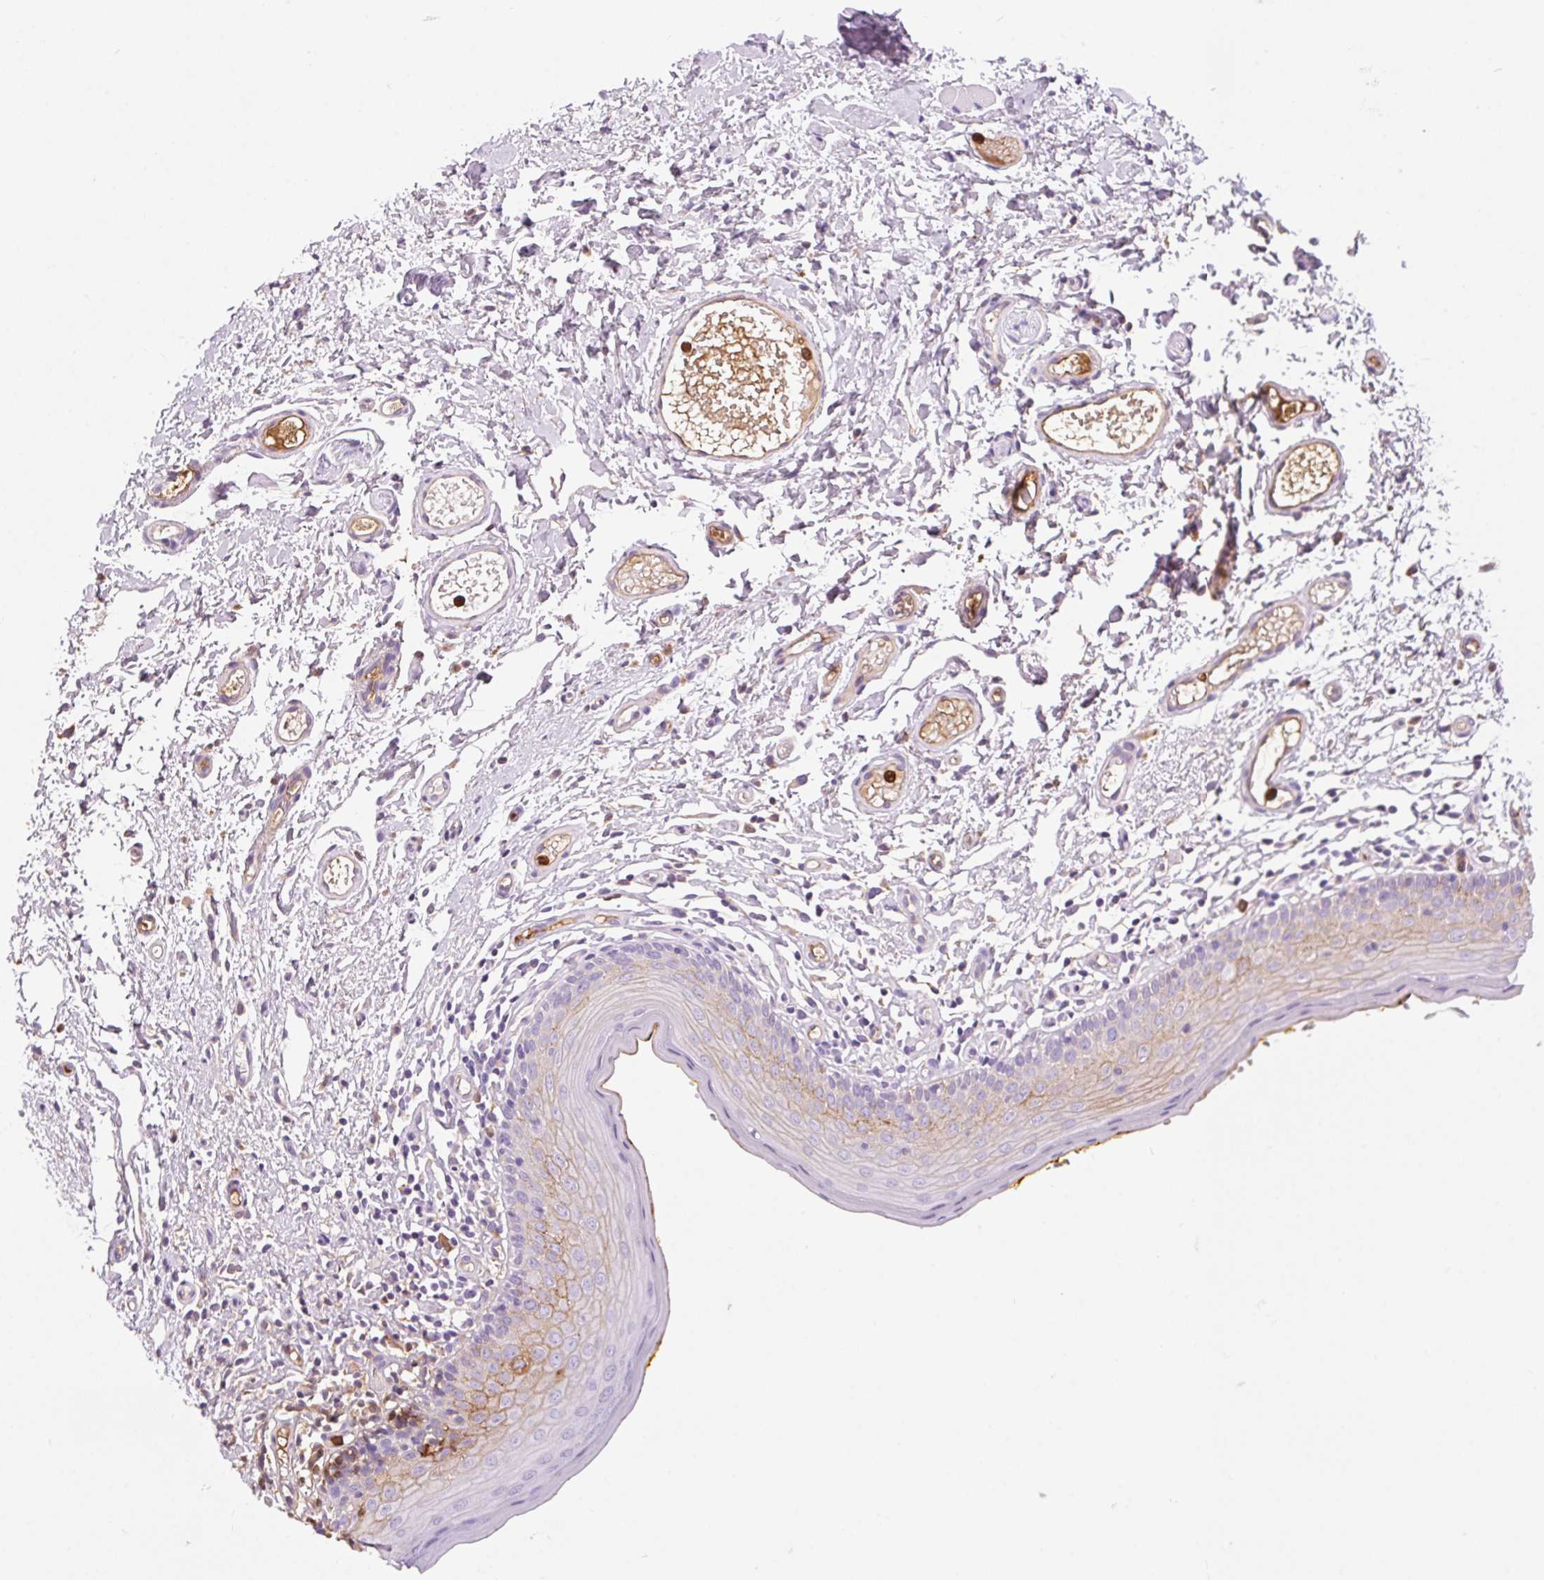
{"staining": {"intensity": "strong", "quantity": "<25%", "location": "cytoplasmic/membranous"}, "tissue": "oral mucosa", "cell_type": "Squamous epithelial cells", "image_type": "normal", "snomed": [{"axis": "morphology", "description": "Normal tissue, NOS"}, {"axis": "topography", "description": "Oral tissue"}, {"axis": "topography", "description": "Tounge, NOS"}], "caption": "Strong cytoplasmic/membranous positivity is present in approximately <25% of squamous epithelial cells in unremarkable oral mucosa. (IHC, brightfield microscopy, high magnification).", "gene": "ORM1", "patient": {"sex": "female", "age": 58}}